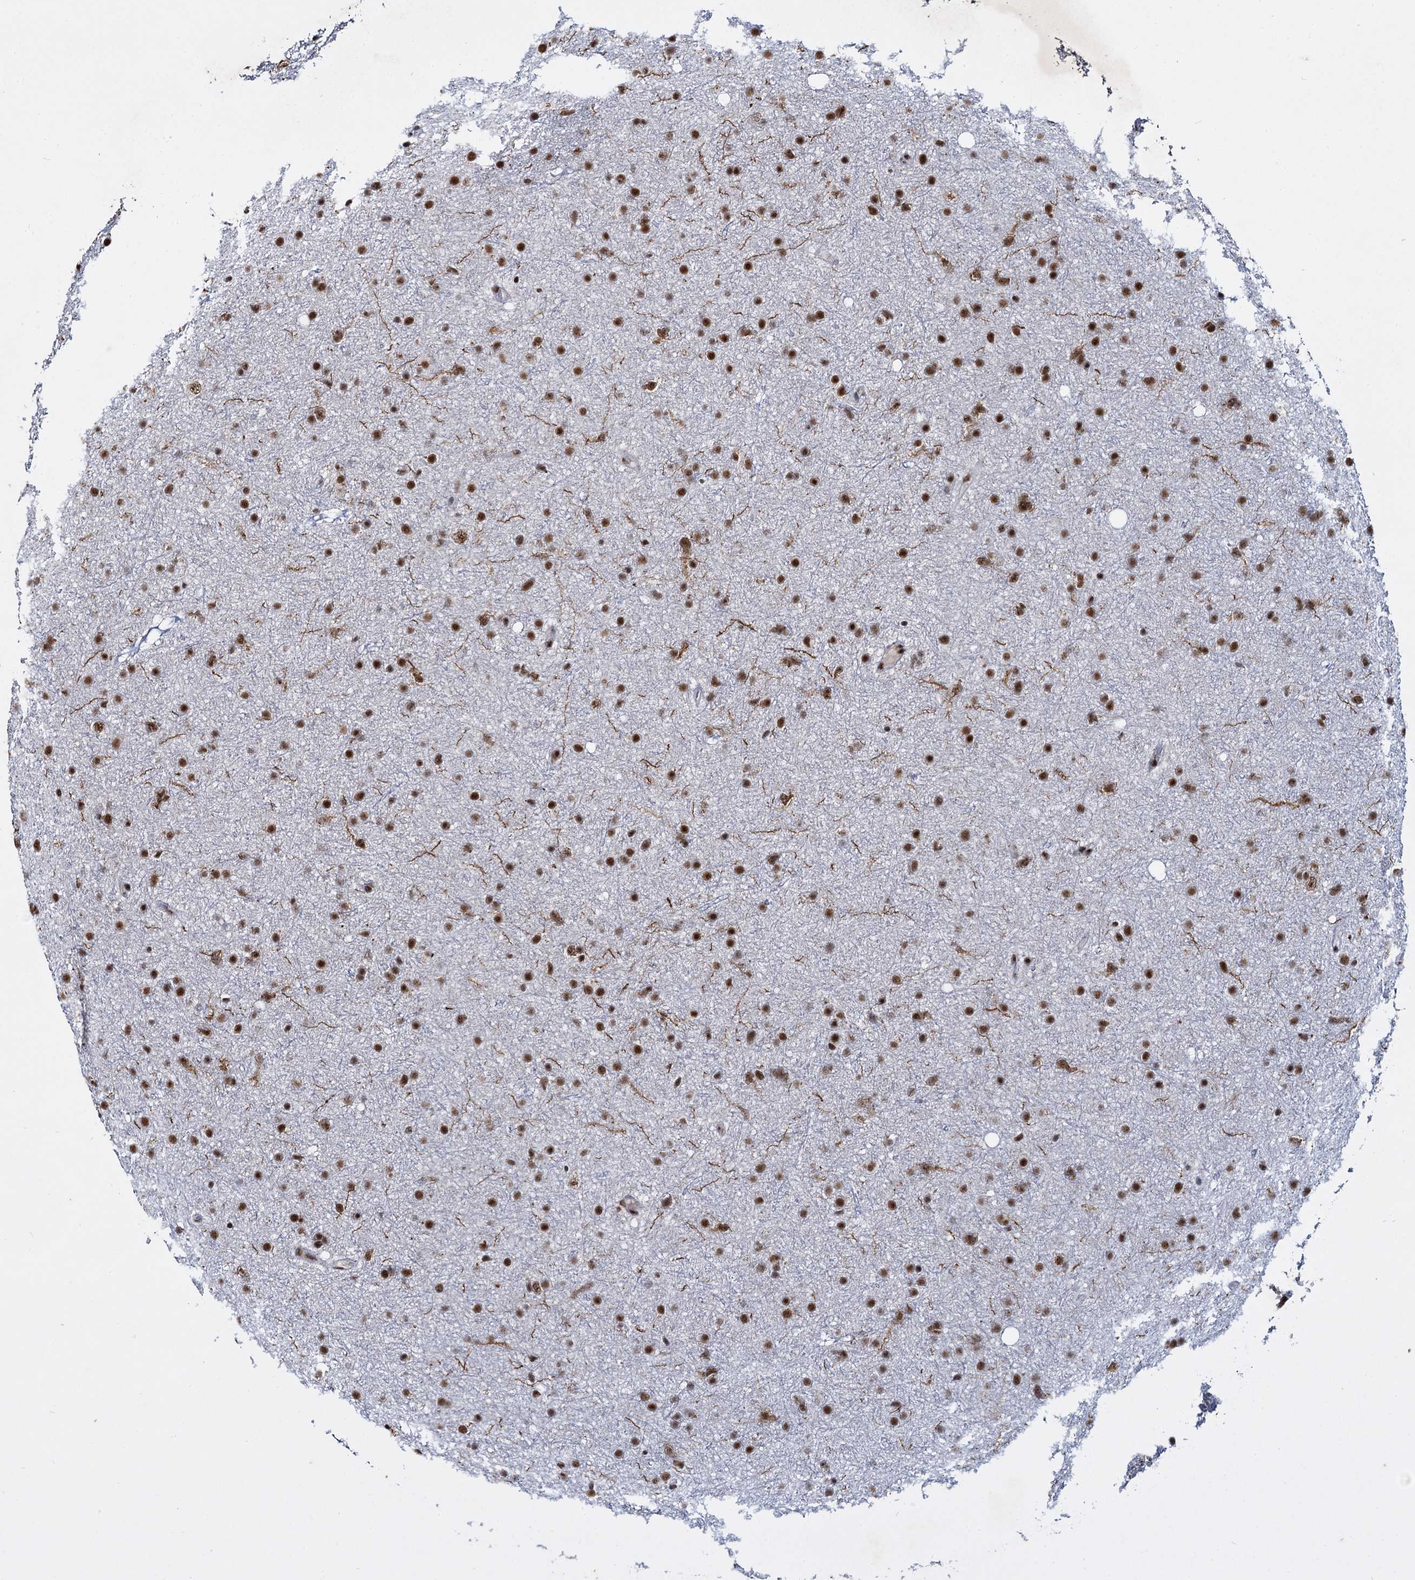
{"staining": {"intensity": "strong", "quantity": ">75%", "location": "nuclear"}, "tissue": "glioma", "cell_type": "Tumor cells", "image_type": "cancer", "snomed": [{"axis": "morphology", "description": "Glioma, malignant, Low grade"}, {"axis": "topography", "description": "Cerebral cortex"}], "caption": "Tumor cells display high levels of strong nuclear staining in about >75% of cells in human malignant glioma (low-grade).", "gene": "RPUSD4", "patient": {"sex": "female", "age": 39}}